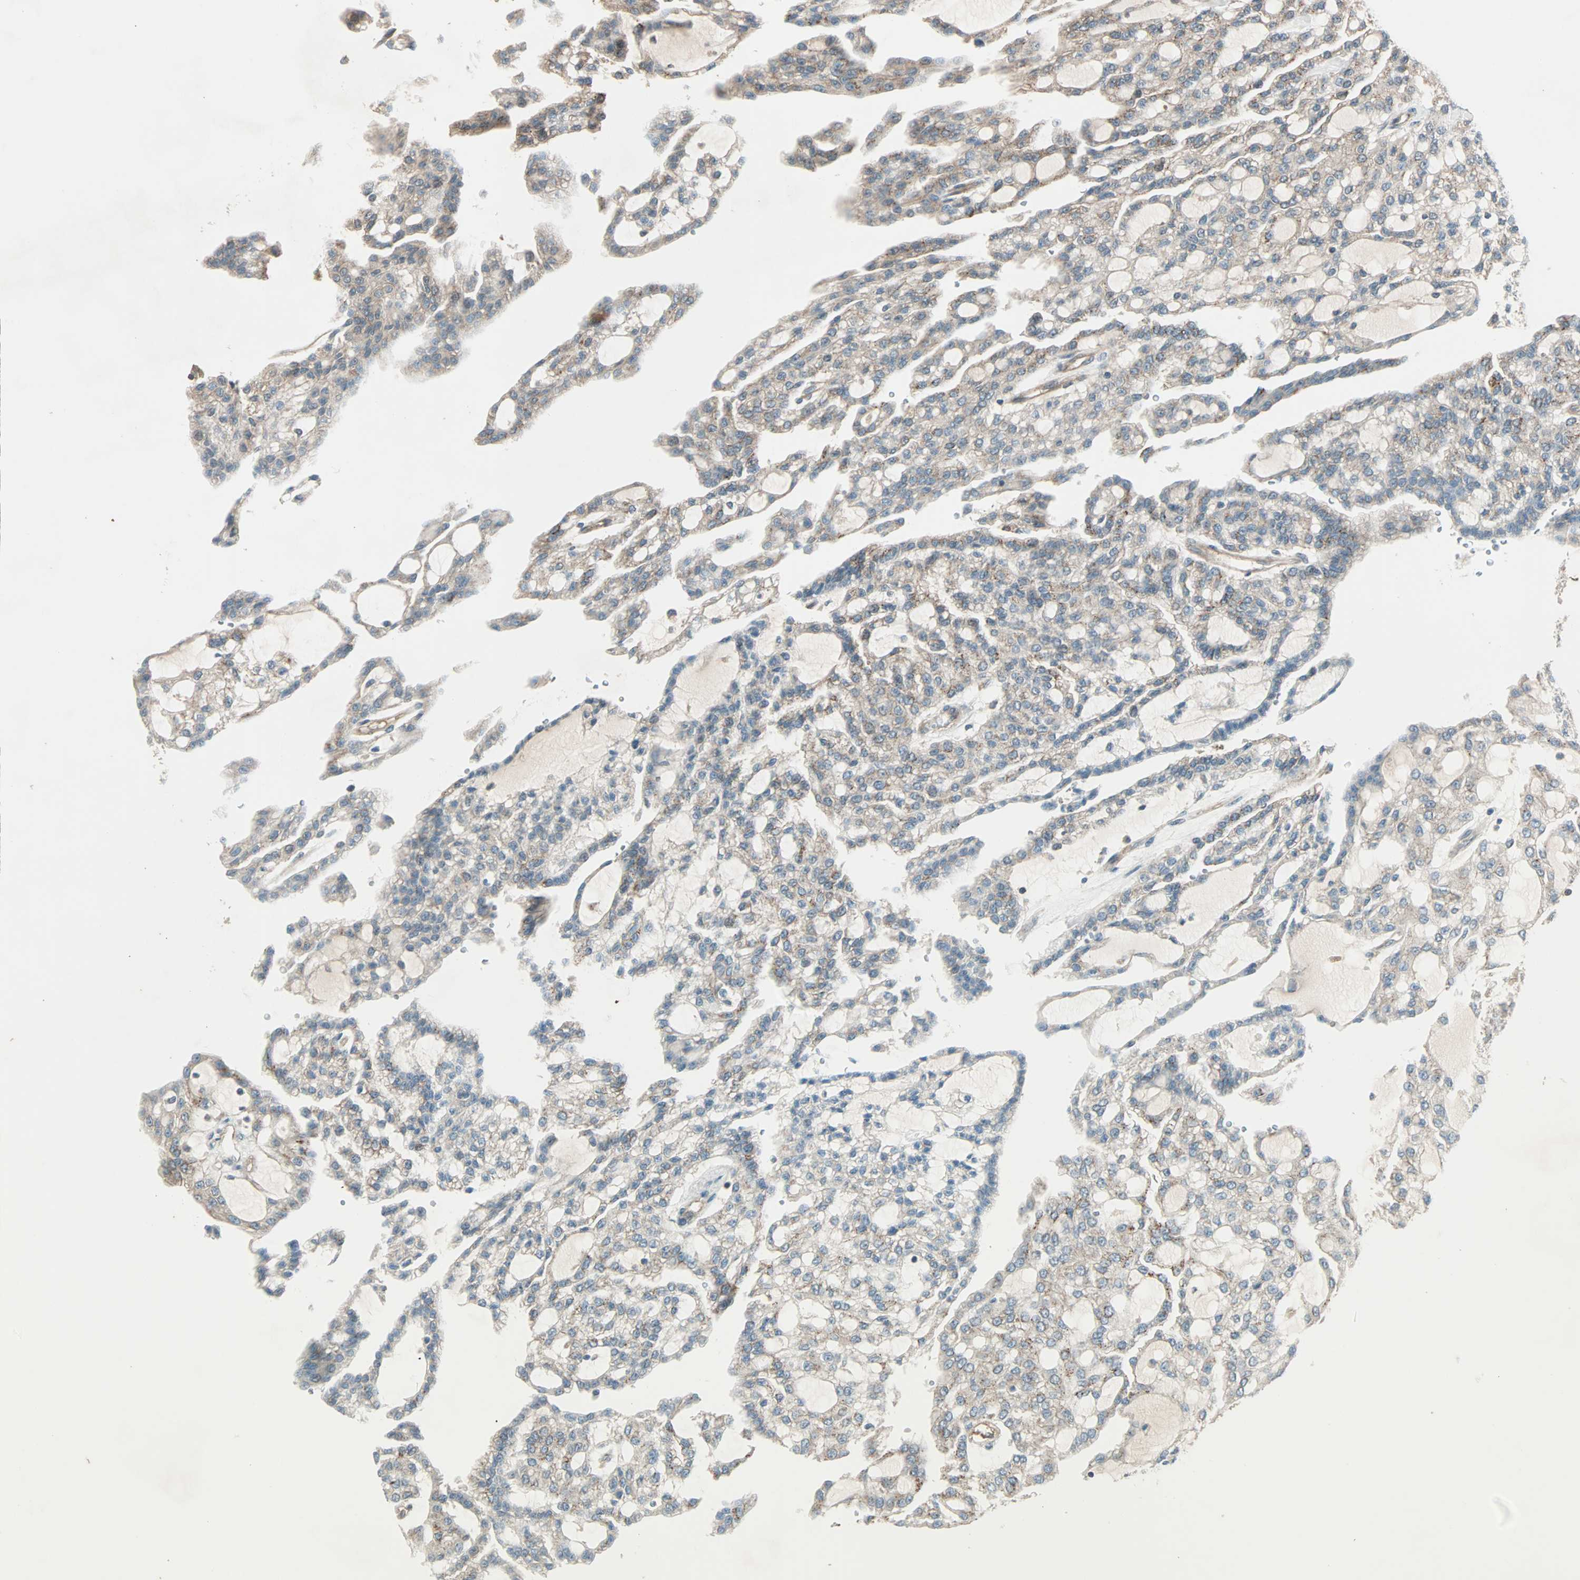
{"staining": {"intensity": "weak", "quantity": "25%-75%", "location": "cytoplasmic/membranous"}, "tissue": "renal cancer", "cell_type": "Tumor cells", "image_type": "cancer", "snomed": [{"axis": "morphology", "description": "Adenocarcinoma, NOS"}, {"axis": "topography", "description": "Kidney"}], "caption": "The immunohistochemical stain labels weak cytoplasmic/membranous expression in tumor cells of renal adenocarcinoma tissue.", "gene": "MAP3K21", "patient": {"sex": "male", "age": 63}}